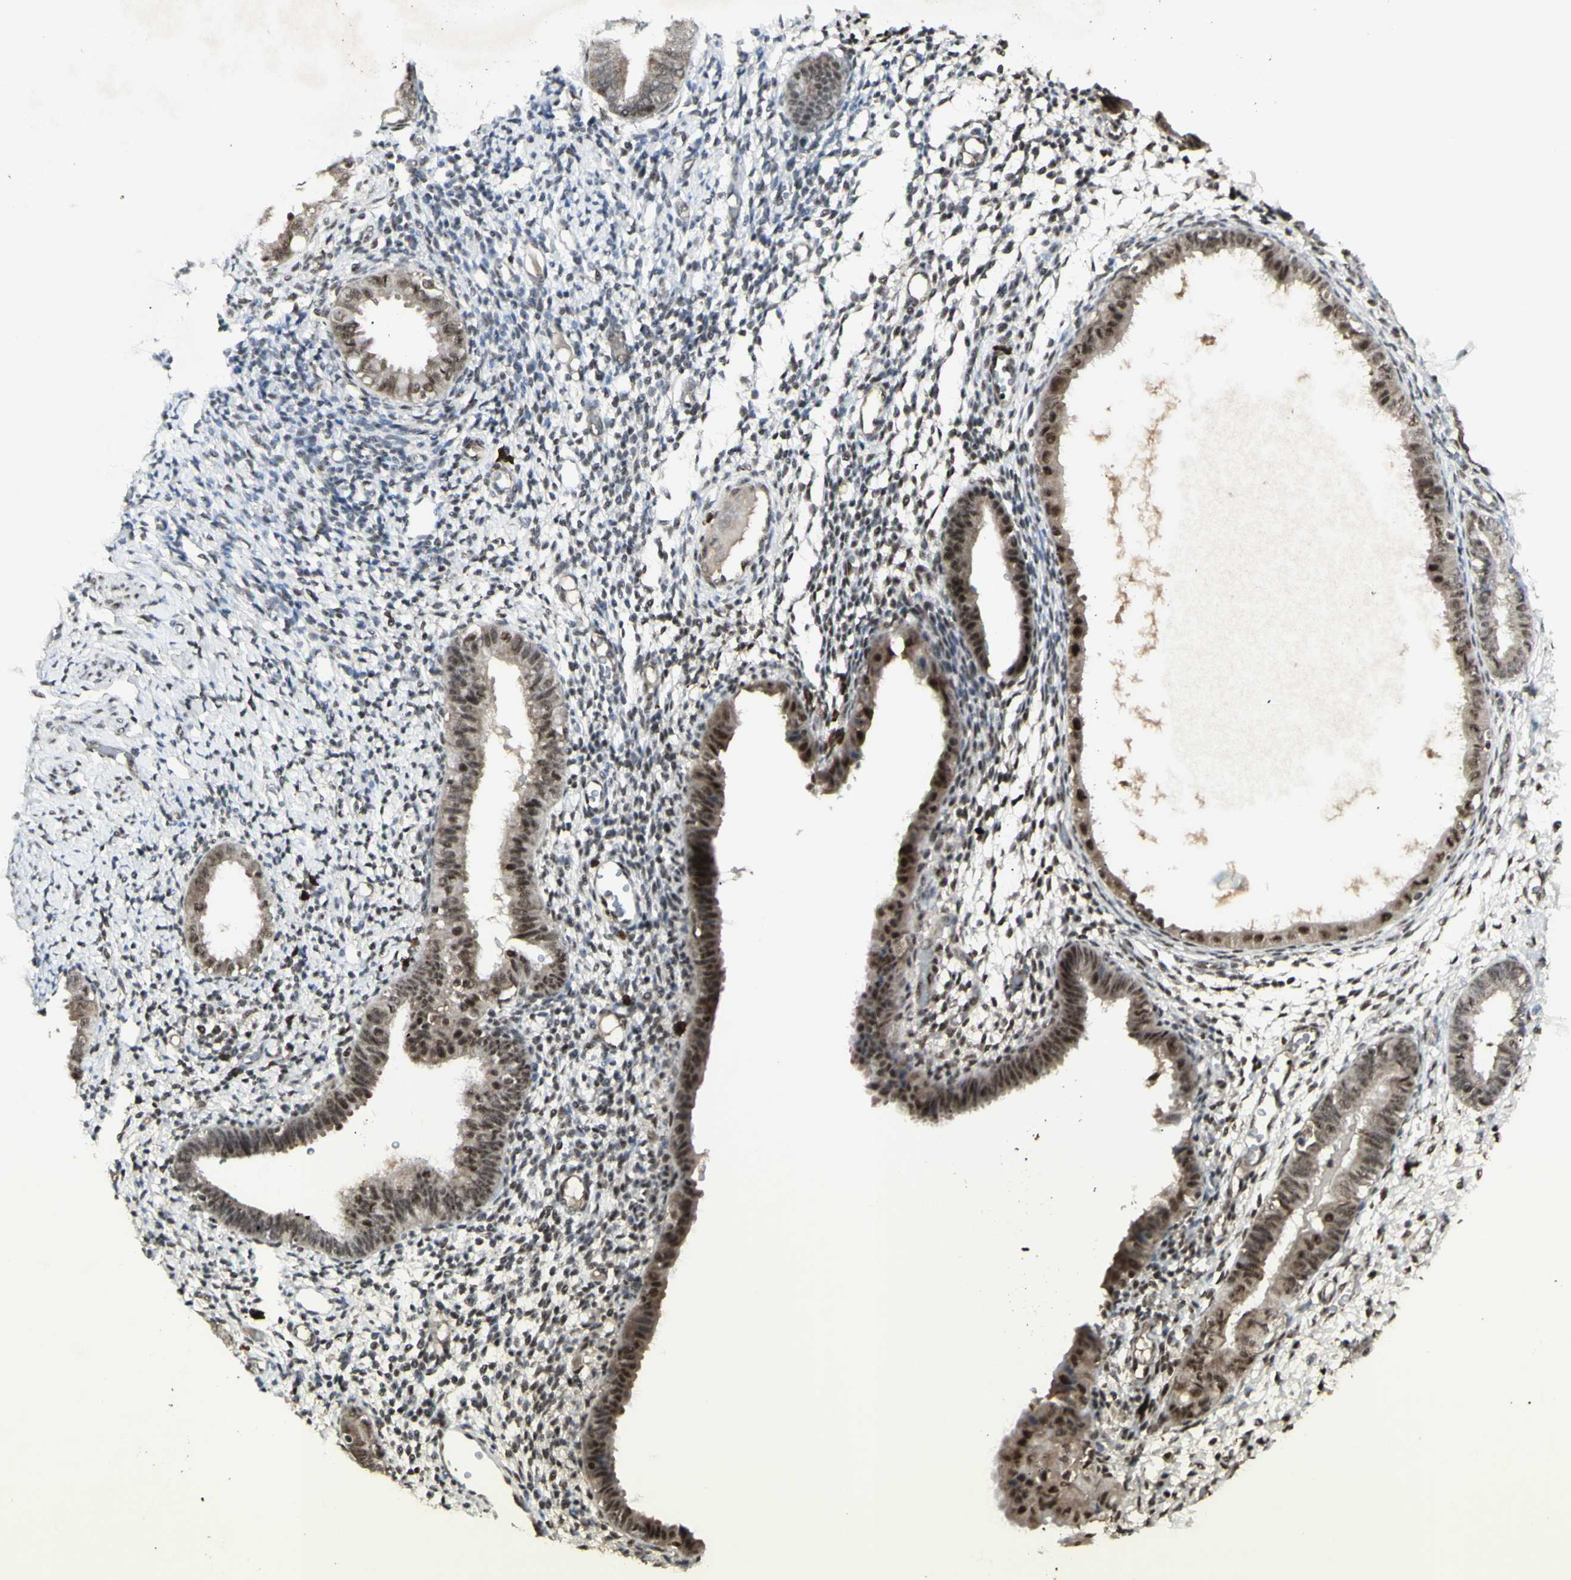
{"staining": {"intensity": "moderate", "quantity": "25%-75%", "location": "nuclear"}, "tissue": "endometrium", "cell_type": "Cells in endometrial stroma", "image_type": "normal", "snomed": [{"axis": "morphology", "description": "Normal tissue, NOS"}, {"axis": "topography", "description": "Endometrium"}], "caption": "About 25%-75% of cells in endometrial stroma in unremarkable human endometrium demonstrate moderate nuclear protein staining as visualized by brown immunohistochemical staining.", "gene": "CCNT1", "patient": {"sex": "female", "age": 61}}